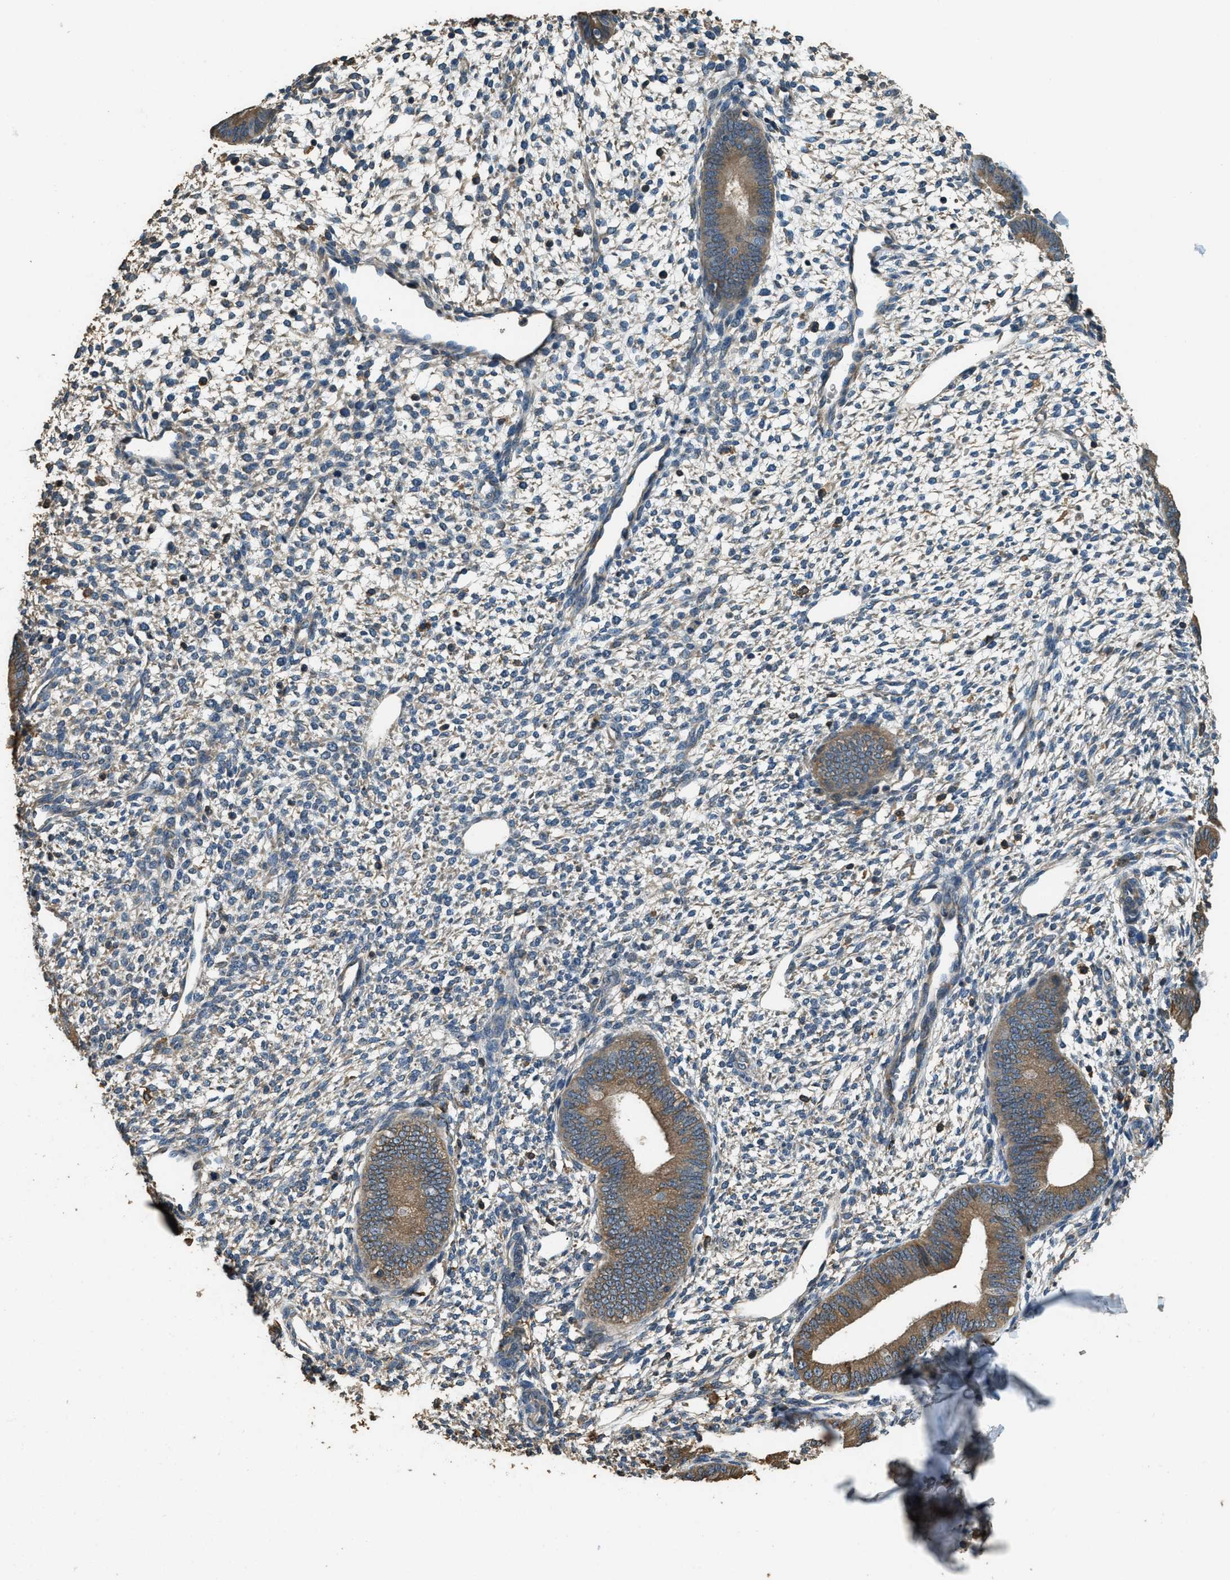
{"staining": {"intensity": "weak", "quantity": "<25%", "location": "cytoplasmic/membranous"}, "tissue": "endometrium", "cell_type": "Cells in endometrial stroma", "image_type": "normal", "snomed": [{"axis": "morphology", "description": "Normal tissue, NOS"}, {"axis": "topography", "description": "Endometrium"}], "caption": "The IHC micrograph has no significant expression in cells in endometrial stroma of endometrium. The staining was performed using DAB to visualize the protein expression in brown, while the nuclei were stained in blue with hematoxylin (Magnification: 20x).", "gene": "ERGIC1", "patient": {"sex": "female", "age": 46}}